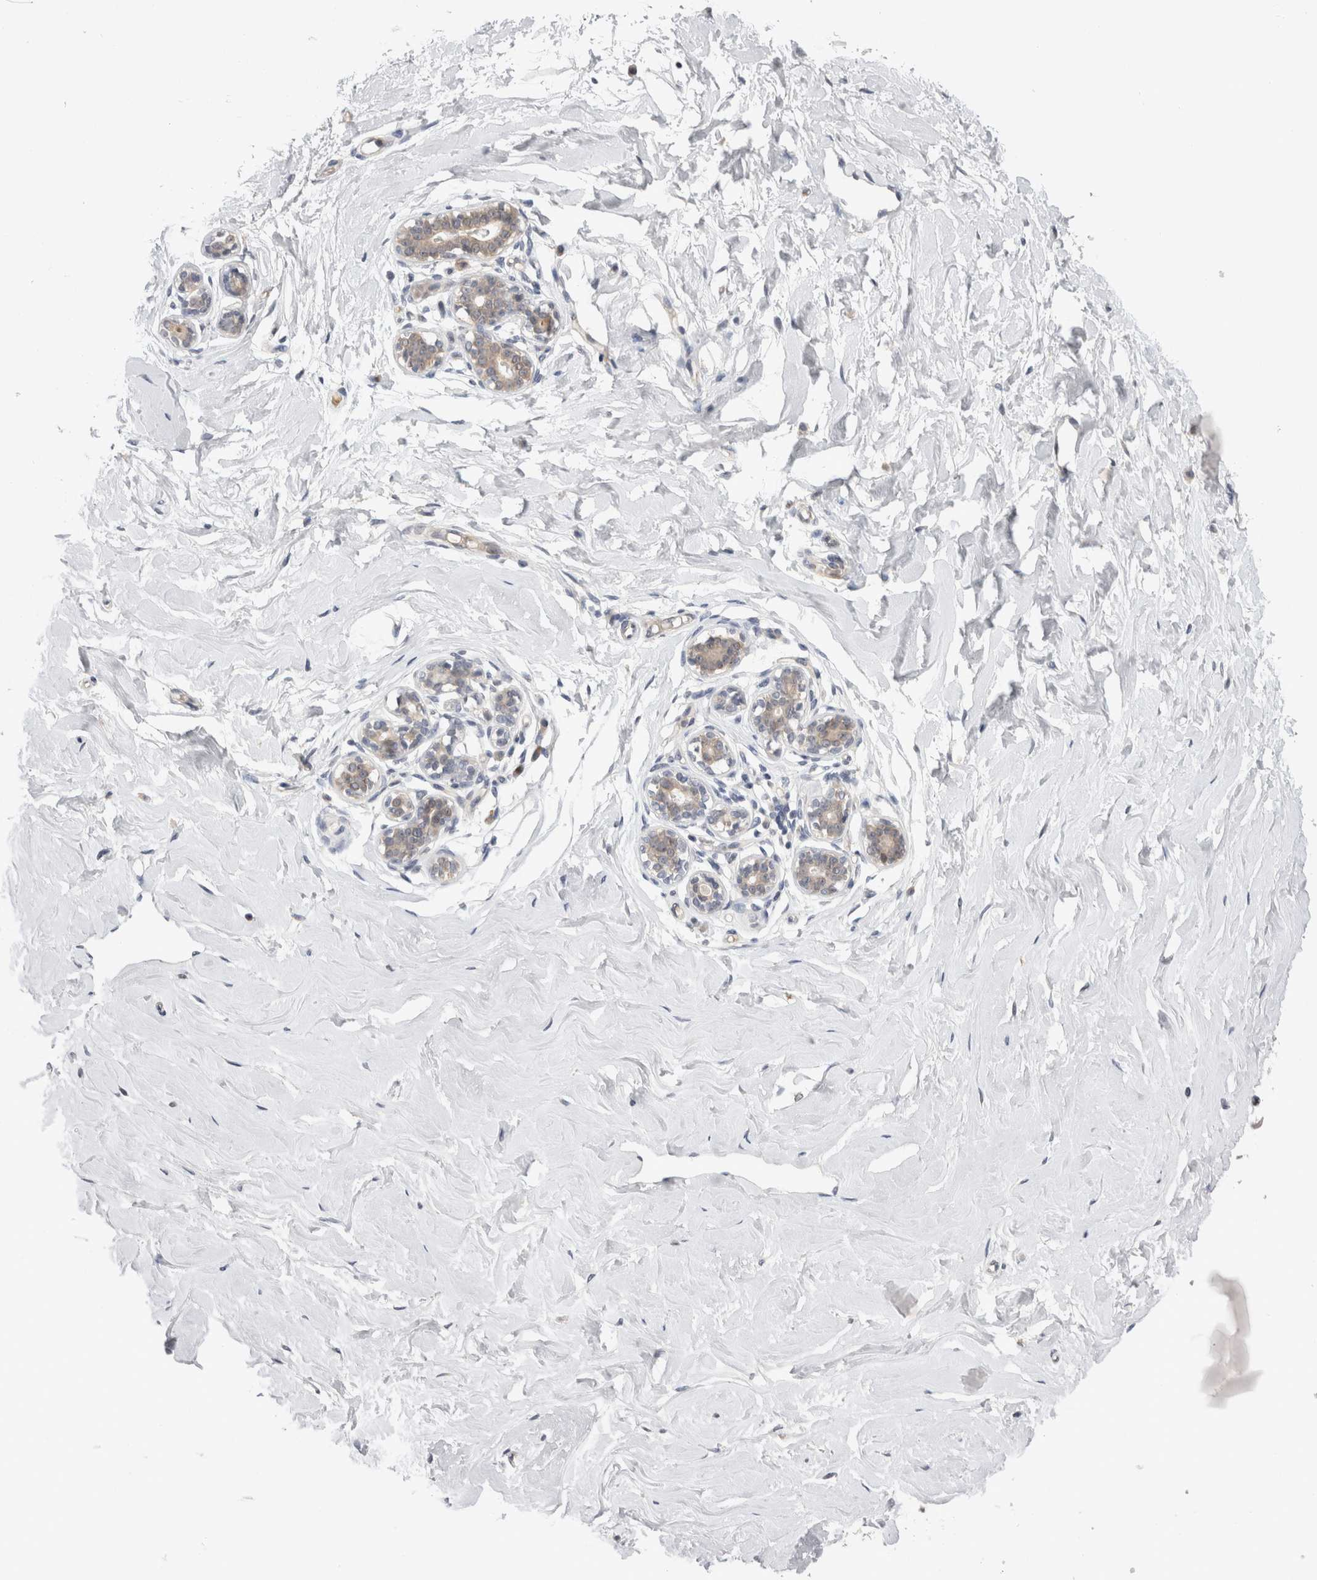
{"staining": {"intensity": "negative", "quantity": "none", "location": "none"}, "tissue": "breast", "cell_type": "Adipocytes", "image_type": "normal", "snomed": [{"axis": "morphology", "description": "Normal tissue, NOS"}, {"axis": "morphology", "description": "Adenoma, NOS"}, {"axis": "topography", "description": "Breast"}], "caption": "The image demonstrates no staining of adipocytes in normal breast.", "gene": "CRYBG1", "patient": {"sex": "female", "age": 23}}